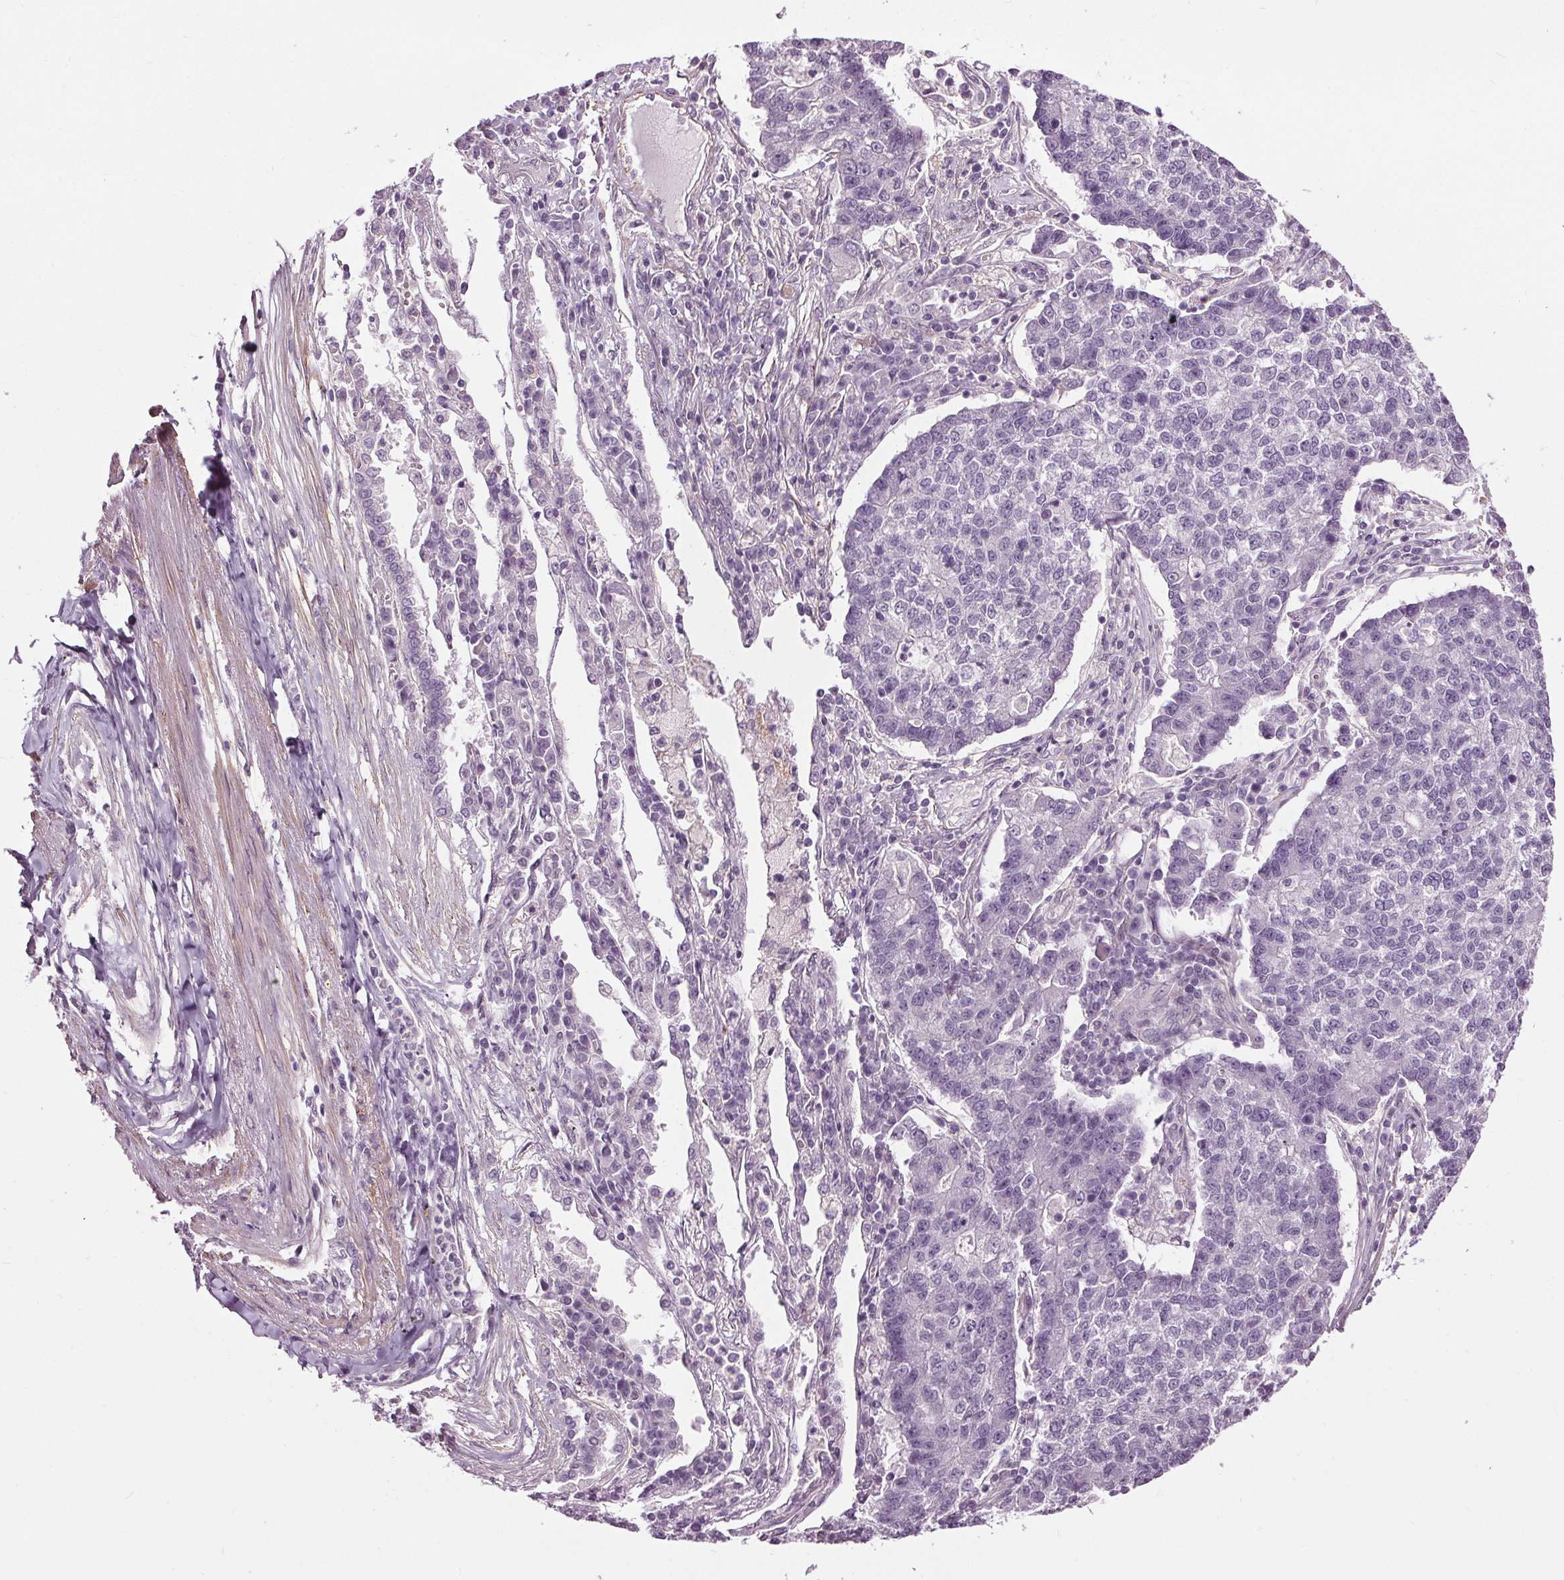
{"staining": {"intensity": "negative", "quantity": "none", "location": "none"}, "tissue": "lung cancer", "cell_type": "Tumor cells", "image_type": "cancer", "snomed": [{"axis": "morphology", "description": "Adenocarcinoma, NOS"}, {"axis": "topography", "description": "Lung"}], "caption": "This is an immunohistochemistry (IHC) photomicrograph of lung cancer (adenocarcinoma). There is no expression in tumor cells.", "gene": "RASA1", "patient": {"sex": "male", "age": 57}}